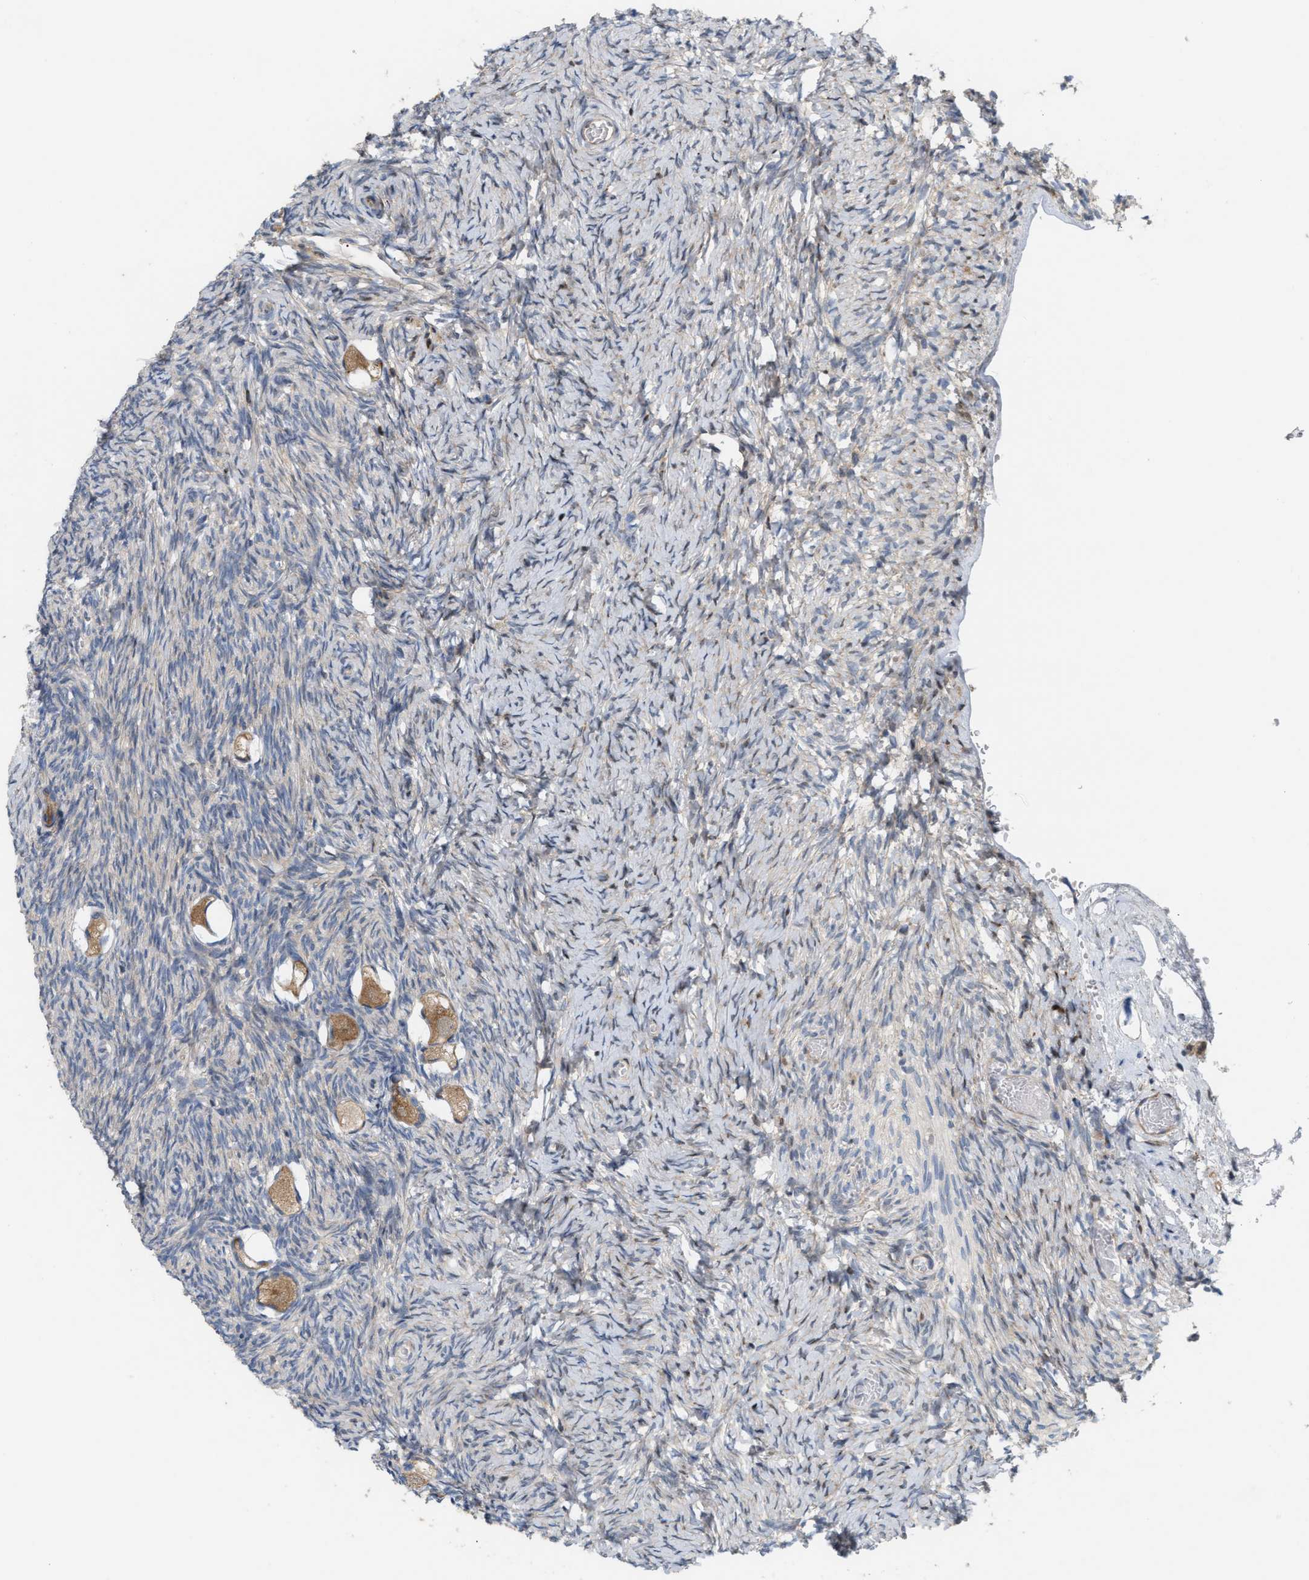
{"staining": {"intensity": "moderate", "quantity": ">75%", "location": "cytoplasmic/membranous"}, "tissue": "ovary", "cell_type": "Follicle cells", "image_type": "normal", "snomed": [{"axis": "morphology", "description": "Normal tissue, NOS"}, {"axis": "topography", "description": "Ovary"}], "caption": "Protein expression analysis of benign ovary exhibits moderate cytoplasmic/membranous staining in about >75% of follicle cells.", "gene": "DBNL", "patient": {"sex": "female", "age": 27}}